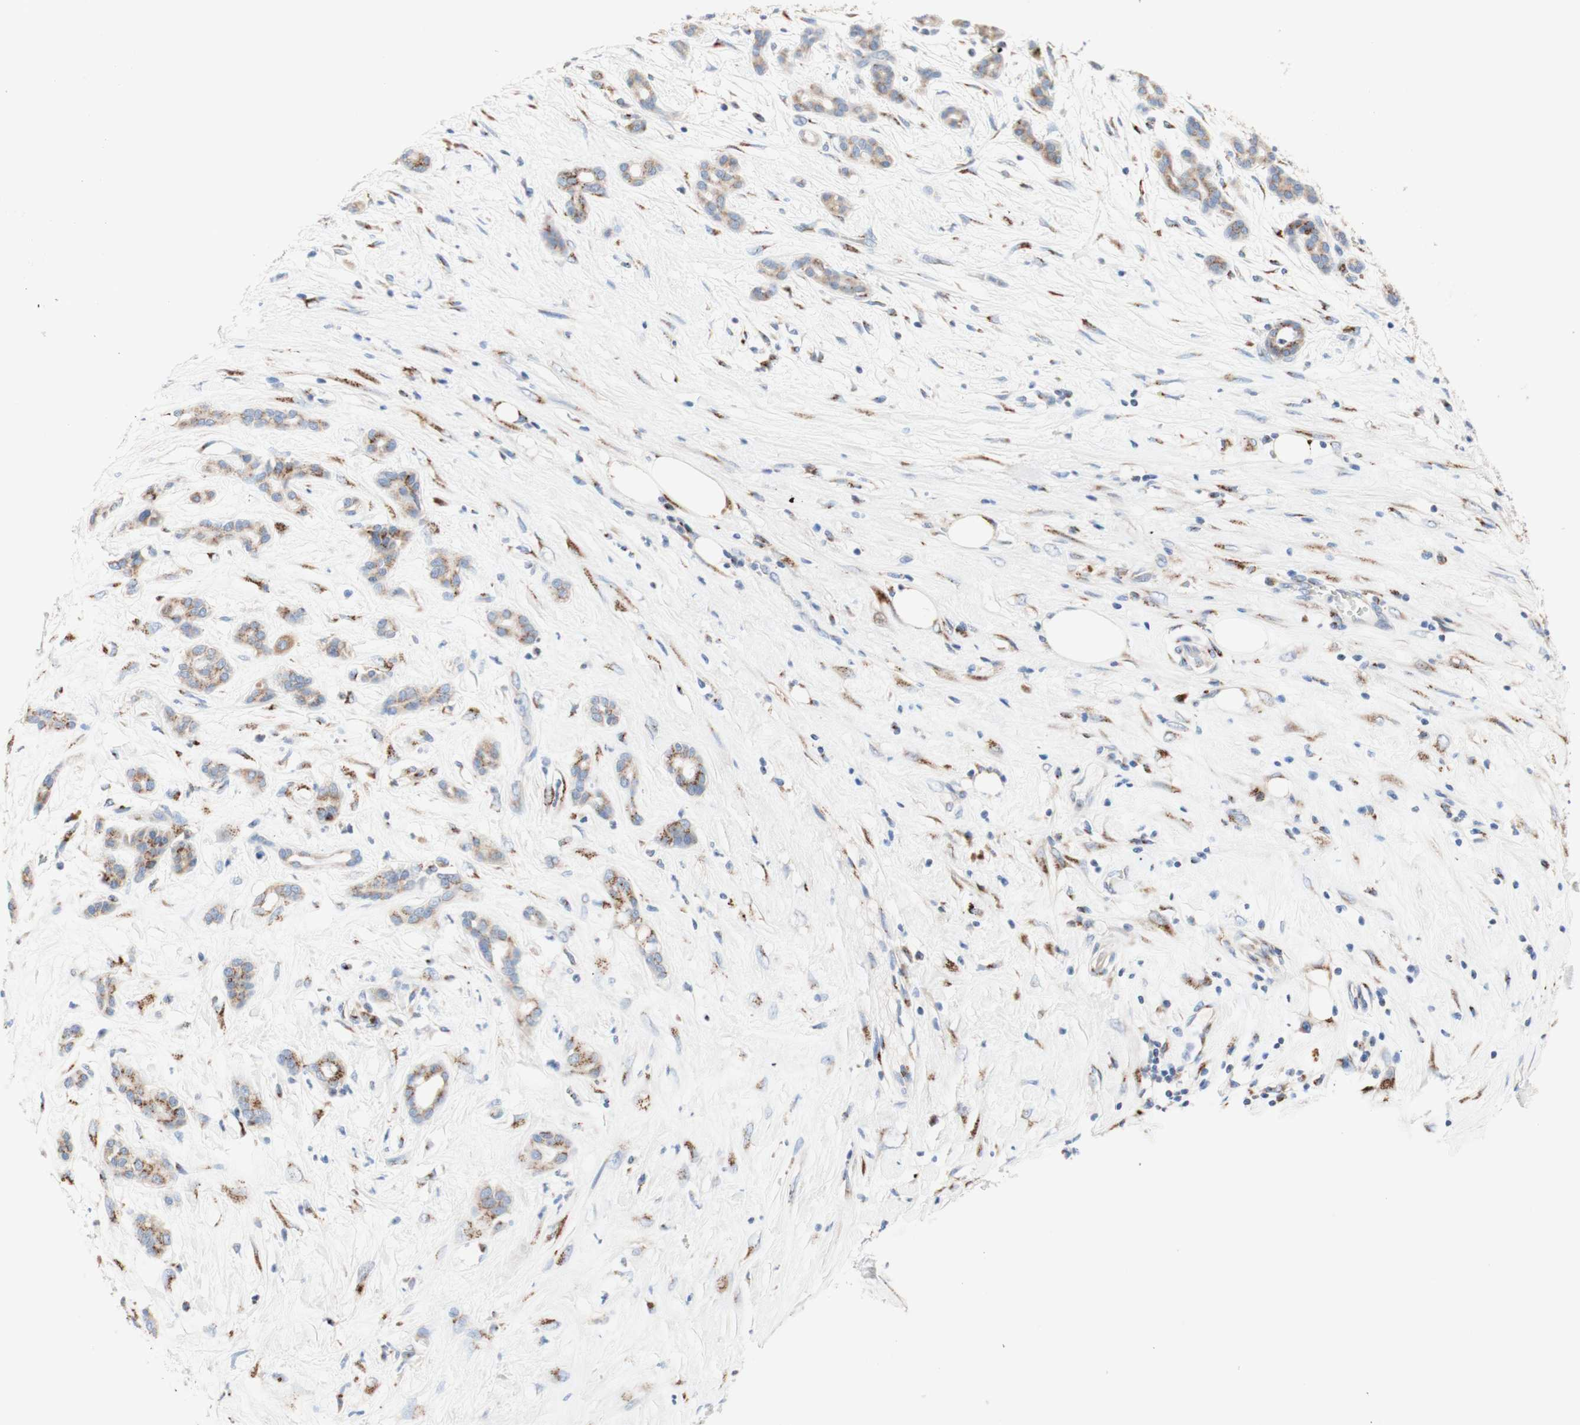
{"staining": {"intensity": "weak", "quantity": ">75%", "location": "cytoplasmic/membranous"}, "tissue": "pancreatic cancer", "cell_type": "Tumor cells", "image_type": "cancer", "snomed": [{"axis": "morphology", "description": "Adenocarcinoma, NOS"}, {"axis": "topography", "description": "Pancreas"}], "caption": "Weak cytoplasmic/membranous staining for a protein is identified in about >75% of tumor cells of pancreatic cancer using immunohistochemistry (IHC).", "gene": "GALNT2", "patient": {"sex": "male", "age": 41}}